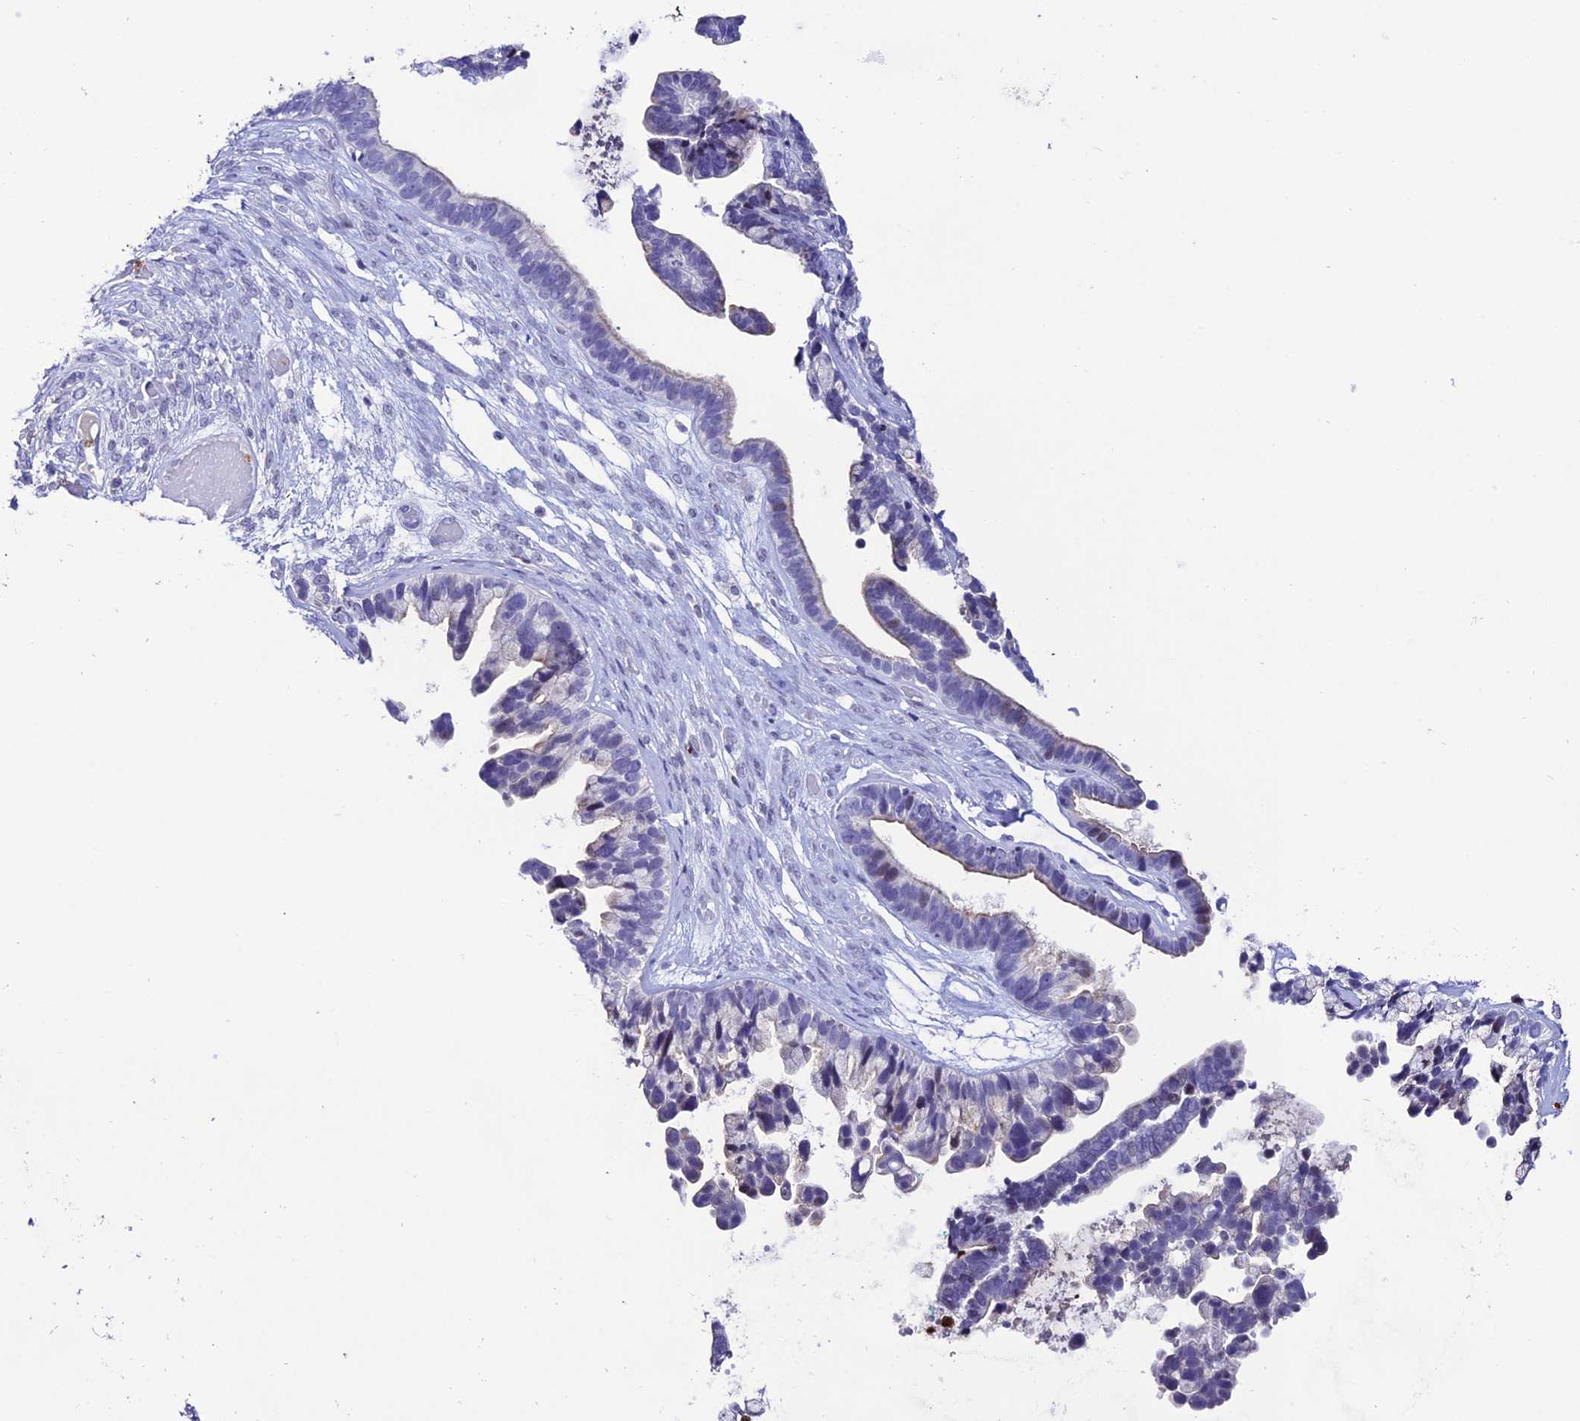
{"staining": {"intensity": "weak", "quantity": "<25%", "location": "cytoplasmic/membranous"}, "tissue": "ovarian cancer", "cell_type": "Tumor cells", "image_type": "cancer", "snomed": [{"axis": "morphology", "description": "Cystadenocarcinoma, serous, NOS"}, {"axis": "topography", "description": "Ovary"}], "caption": "Human ovarian serous cystadenocarcinoma stained for a protein using IHC displays no staining in tumor cells.", "gene": "MFSD2B", "patient": {"sex": "female", "age": 56}}